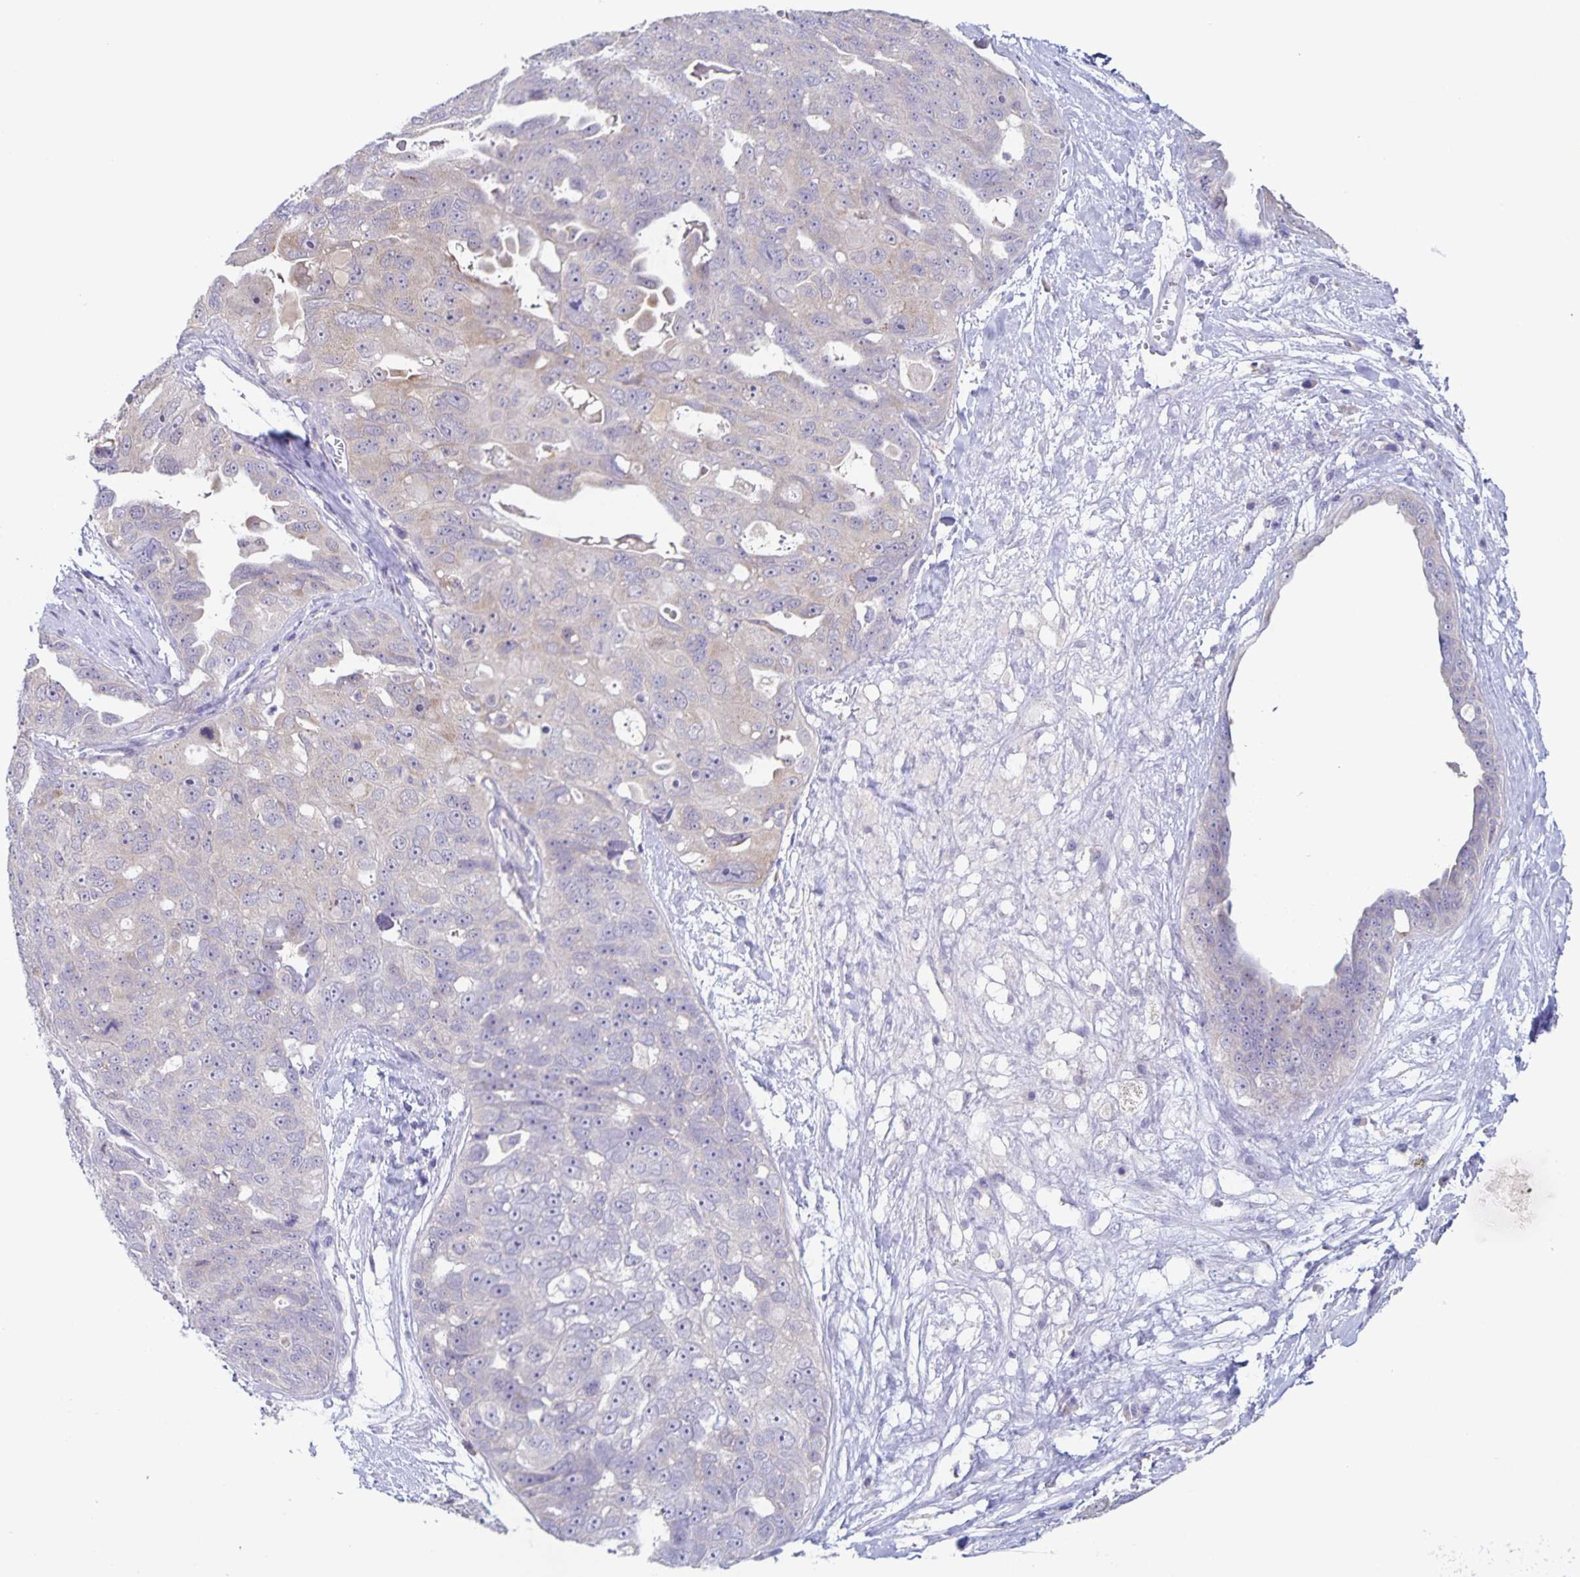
{"staining": {"intensity": "weak", "quantity": "<25%", "location": "cytoplasmic/membranous"}, "tissue": "ovarian cancer", "cell_type": "Tumor cells", "image_type": "cancer", "snomed": [{"axis": "morphology", "description": "Carcinoma, endometroid"}, {"axis": "topography", "description": "Ovary"}], "caption": "An IHC image of ovarian cancer (endometroid carcinoma) is shown. There is no staining in tumor cells of ovarian cancer (endometroid carcinoma). (Stains: DAB (3,3'-diaminobenzidine) immunohistochemistry (IHC) with hematoxylin counter stain, Microscopy: brightfield microscopy at high magnification).", "gene": "RPL36A", "patient": {"sex": "female", "age": 70}}